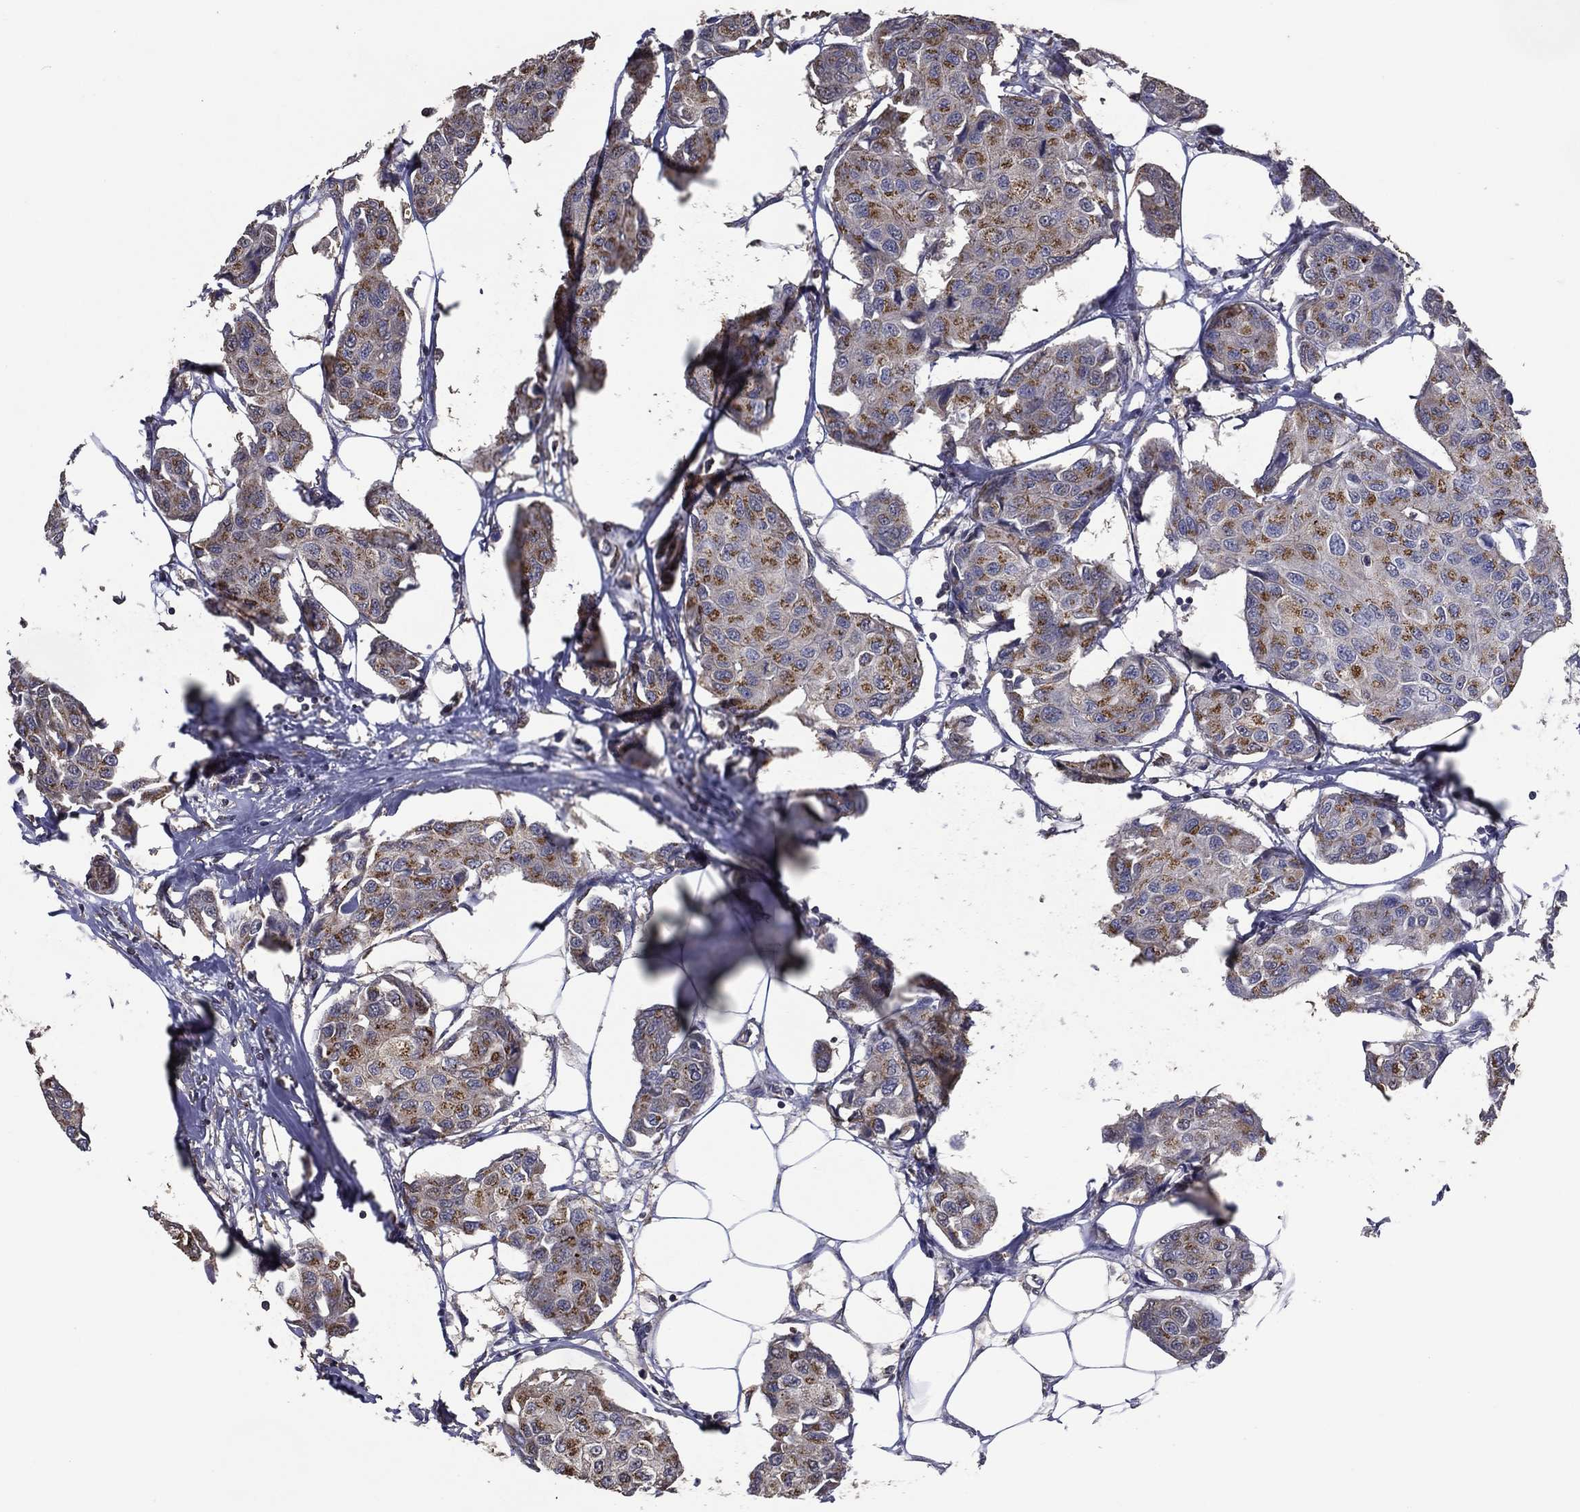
{"staining": {"intensity": "moderate", "quantity": ">75%", "location": "cytoplasmic/membranous"}, "tissue": "breast cancer", "cell_type": "Tumor cells", "image_type": "cancer", "snomed": [{"axis": "morphology", "description": "Duct carcinoma"}, {"axis": "topography", "description": "Breast"}], "caption": "Tumor cells demonstrate medium levels of moderate cytoplasmic/membranous expression in about >75% of cells in breast intraductal carcinoma. The protein of interest is shown in brown color, while the nuclei are stained blue.", "gene": "GPR183", "patient": {"sex": "female", "age": 80}}